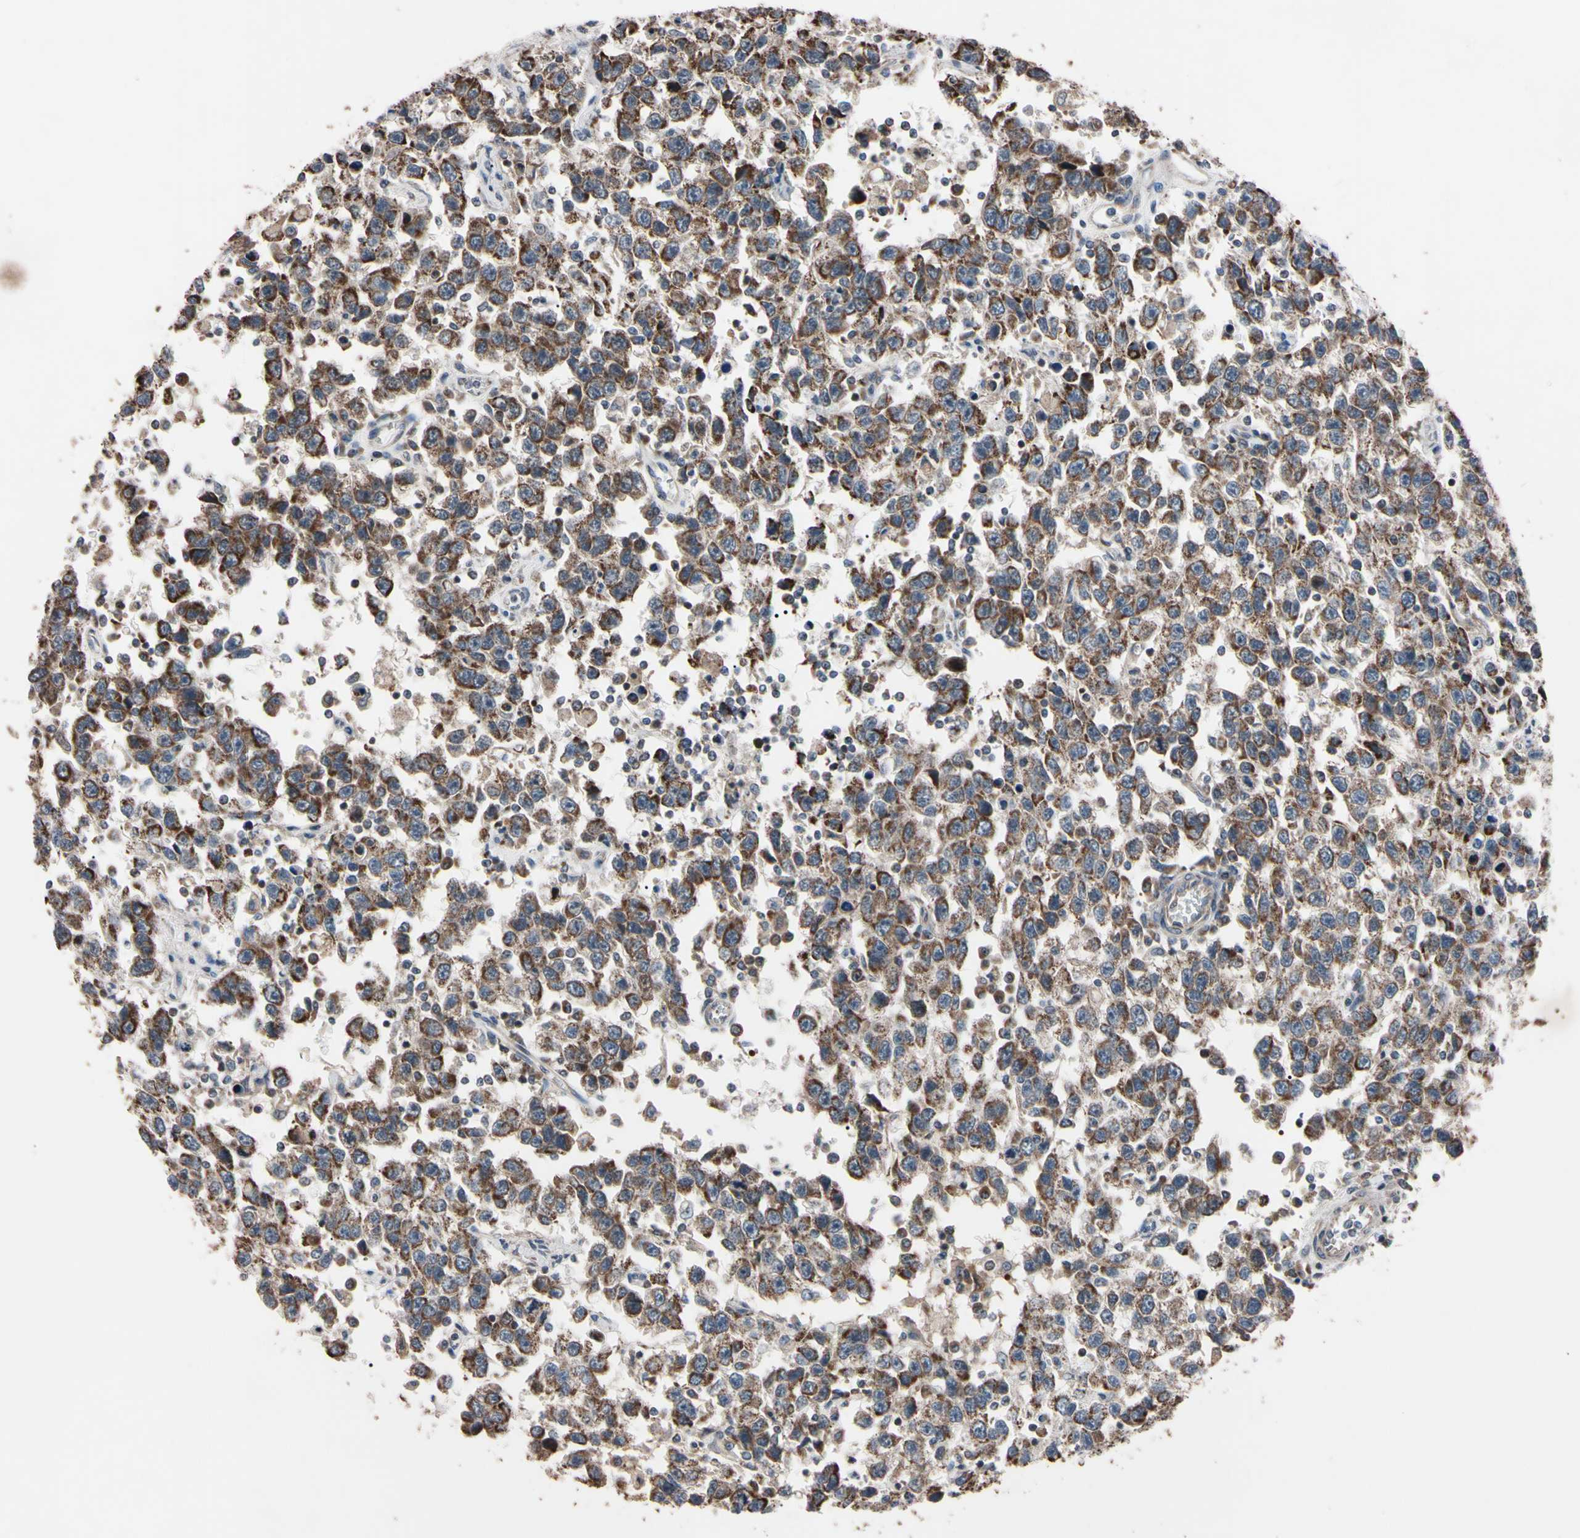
{"staining": {"intensity": "moderate", "quantity": "25%-75%", "location": "cytoplasmic/membranous"}, "tissue": "testis cancer", "cell_type": "Tumor cells", "image_type": "cancer", "snomed": [{"axis": "morphology", "description": "Seminoma, NOS"}, {"axis": "topography", "description": "Testis"}], "caption": "Immunohistochemistry (IHC) photomicrograph of neoplastic tissue: seminoma (testis) stained using IHC displays medium levels of moderate protein expression localized specifically in the cytoplasmic/membranous of tumor cells, appearing as a cytoplasmic/membranous brown color.", "gene": "TNFRSF1A", "patient": {"sex": "male", "age": 41}}